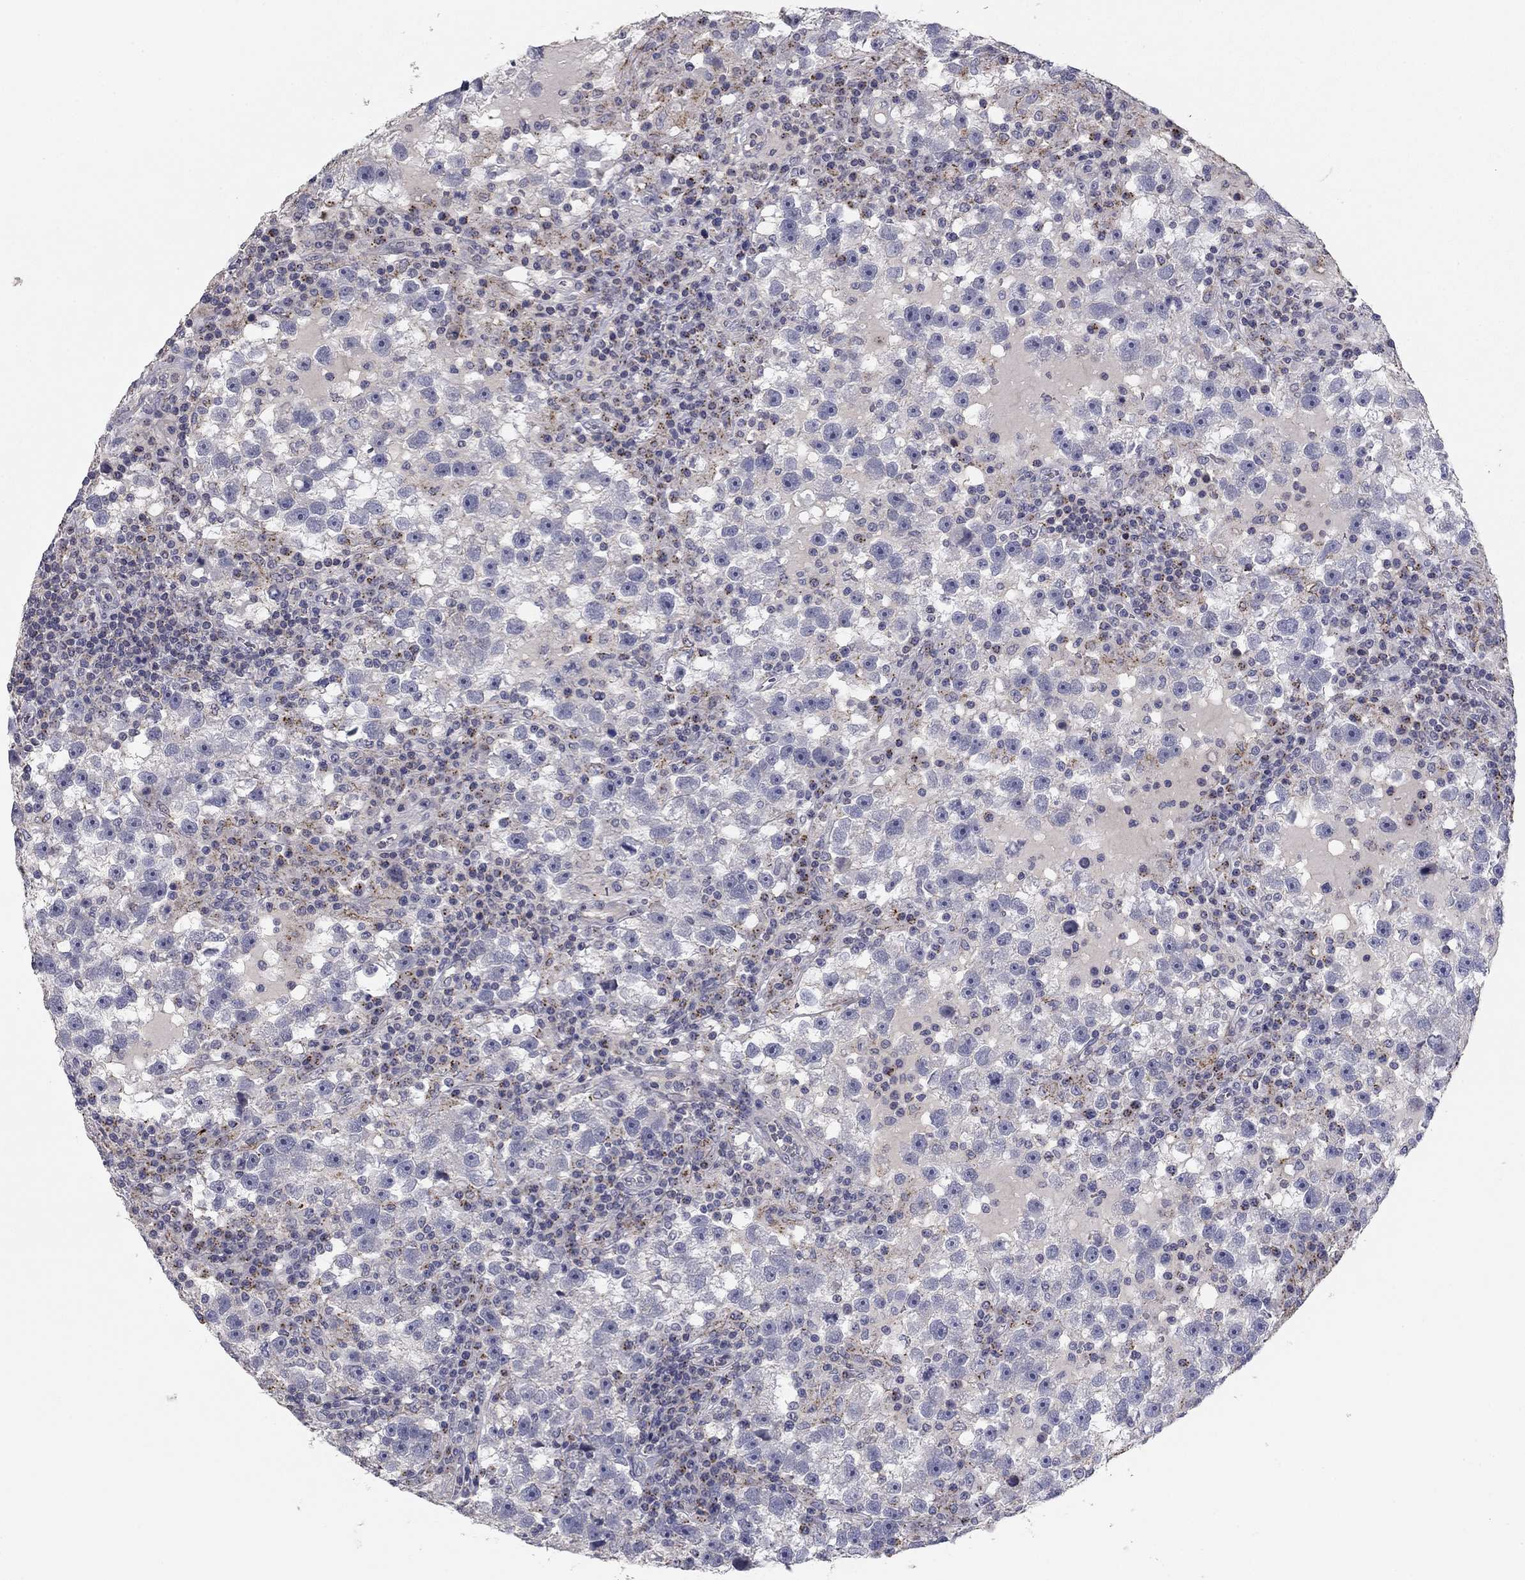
{"staining": {"intensity": "negative", "quantity": "none", "location": "none"}, "tissue": "testis cancer", "cell_type": "Tumor cells", "image_type": "cancer", "snomed": [{"axis": "morphology", "description": "Seminoma, NOS"}, {"axis": "topography", "description": "Testis"}], "caption": "Testis cancer (seminoma) was stained to show a protein in brown. There is no significant expression in tumor cells. (DAB (3,3'-diaminobenzidine) IHC visualized using brightfield microscopy, high magnification).", "gene": "SEPTIN3", "patient": {"sex": "male", "age": 47}}